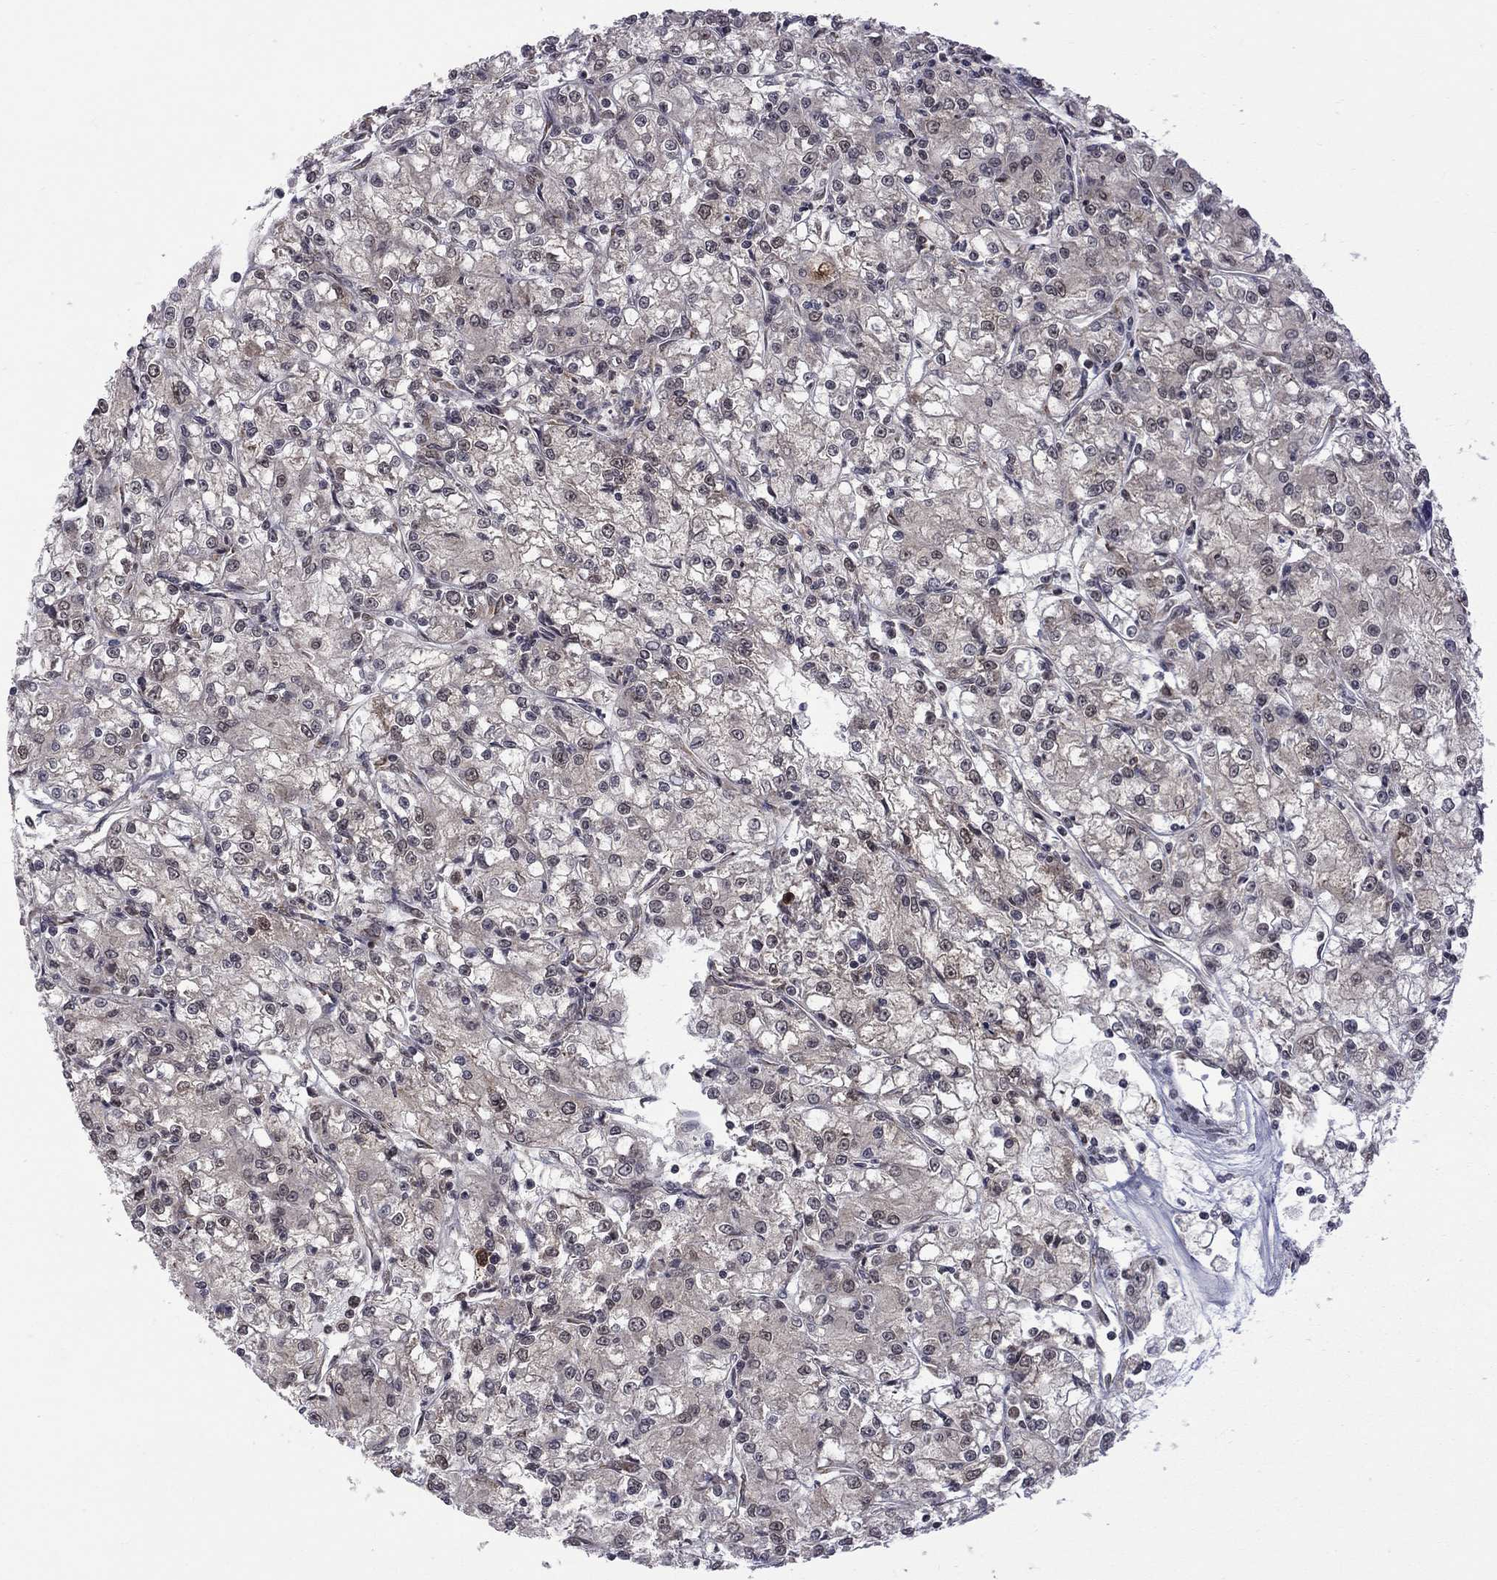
{"staining": {"intensity": "negative", "quantity": "none", "location": "none"}, "tissue": "renal cancer", "cell_type": "Tumor cells", "image_type": "cancer", "snomed": [{"axis": "morphology", "description": "Adenocarcinoma, NOS"}, {"axis": "topography", "description": "Kidney"}], "caption": "IHC of human renal cancer (adenocarcinoma) reveals no staining in tumor cells.", "gene": "NAA50", "patient": {"sex": "female", "age": 59}}